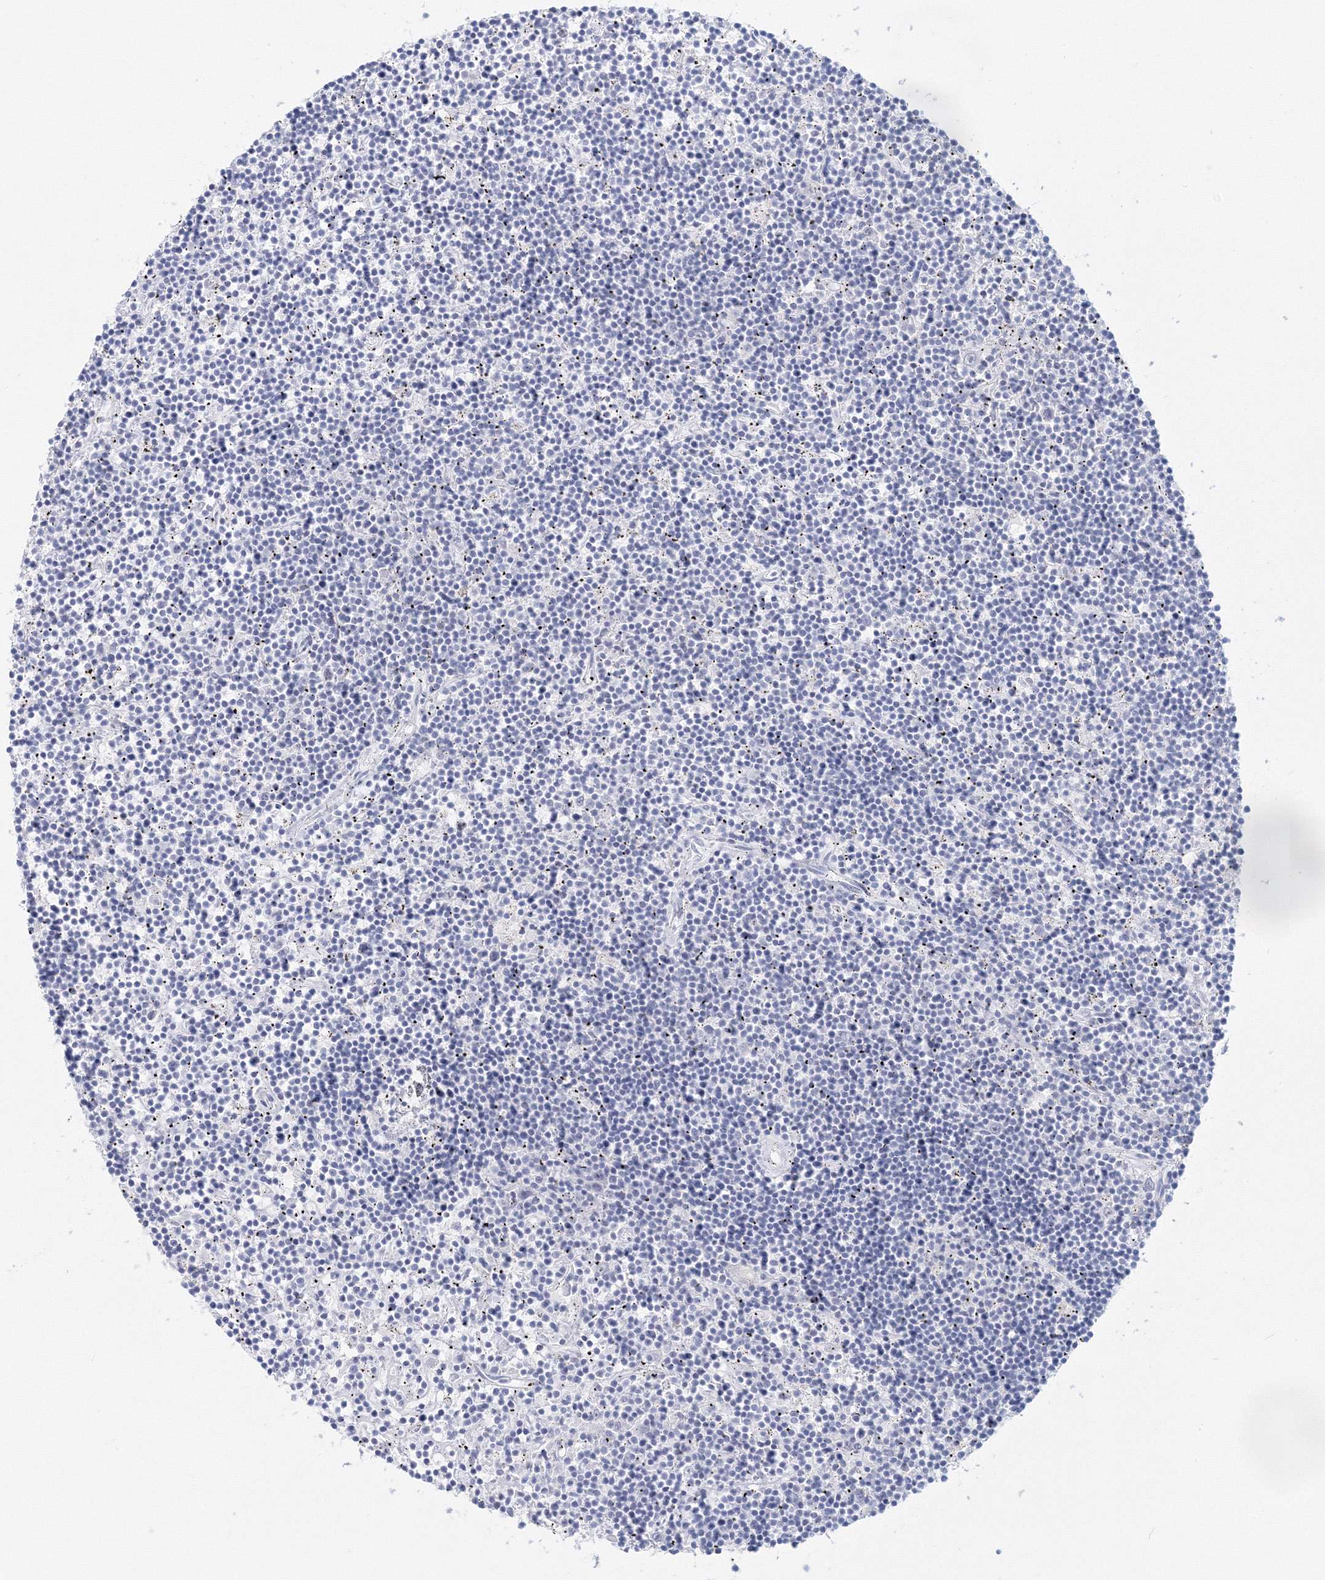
{"staining": {"intensity": "negative", "quantity": "none", "location": "none"}, "tissue": "lymphoma", "cell_type": "Tumor cells", "image_type": "cancer", "snomed": [{"axis": "morphology", "description": "Malignant lymphoma, non-Hodgkin's type, Low grade"}, {"axis": "topography", "description": "Spleen"}], "caption": "Immunohistochemistry (IHC) histopathology image of human low-grade malignant lymphoma, non-Hodgkin's type stained for a protein (brown), which shows no positivity in tumor cells. The staining was performed using DAB to visualize the protein expression in brown, while the nuclei were stained in blue with hematoxylin (Magnification: 20x).", "gene": "VSIG1", "patient": {"sex": "male", "age": 76}}